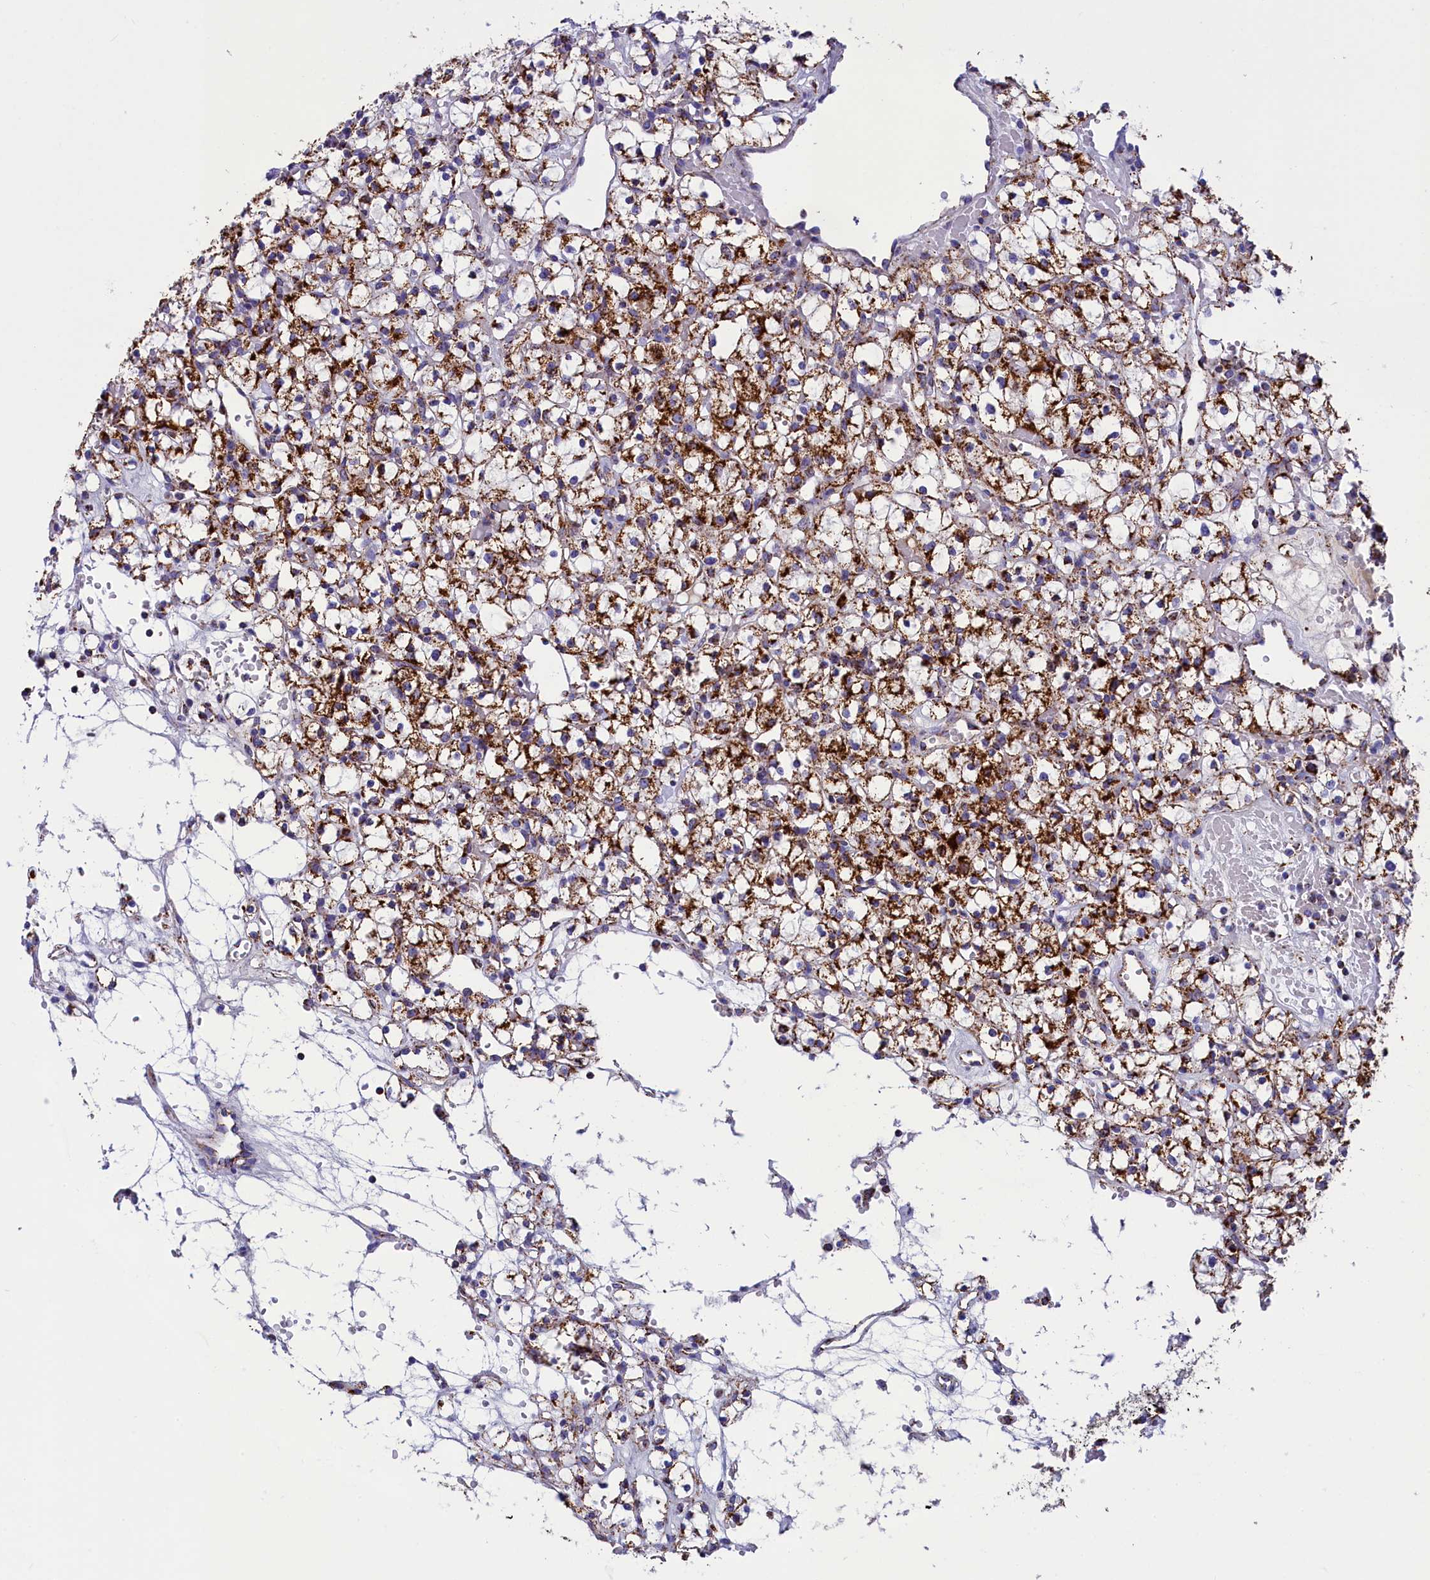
{"staining": {"intensity": "moderate", "quantity": ">75%", "location": "cytoplasmic/membranous"}, "tissue": "renal cancer", "cell_type": "Tumor cells", "image_type": "cancer", "snomed": [{"axis": "morphology", "description": "Adenocarcinoma, NOS"}, {"axis": "topography", "description": "Kidney"}], "caption": "DAB immunohistochemical staining of human renal cancer (adenocarcinoma) reveals moderate cytoplasmic/membranous protein staining in about >75% of tumor cells.", "gene": "SLC39A3", "patient": {"sex": "female", "age": 59}}